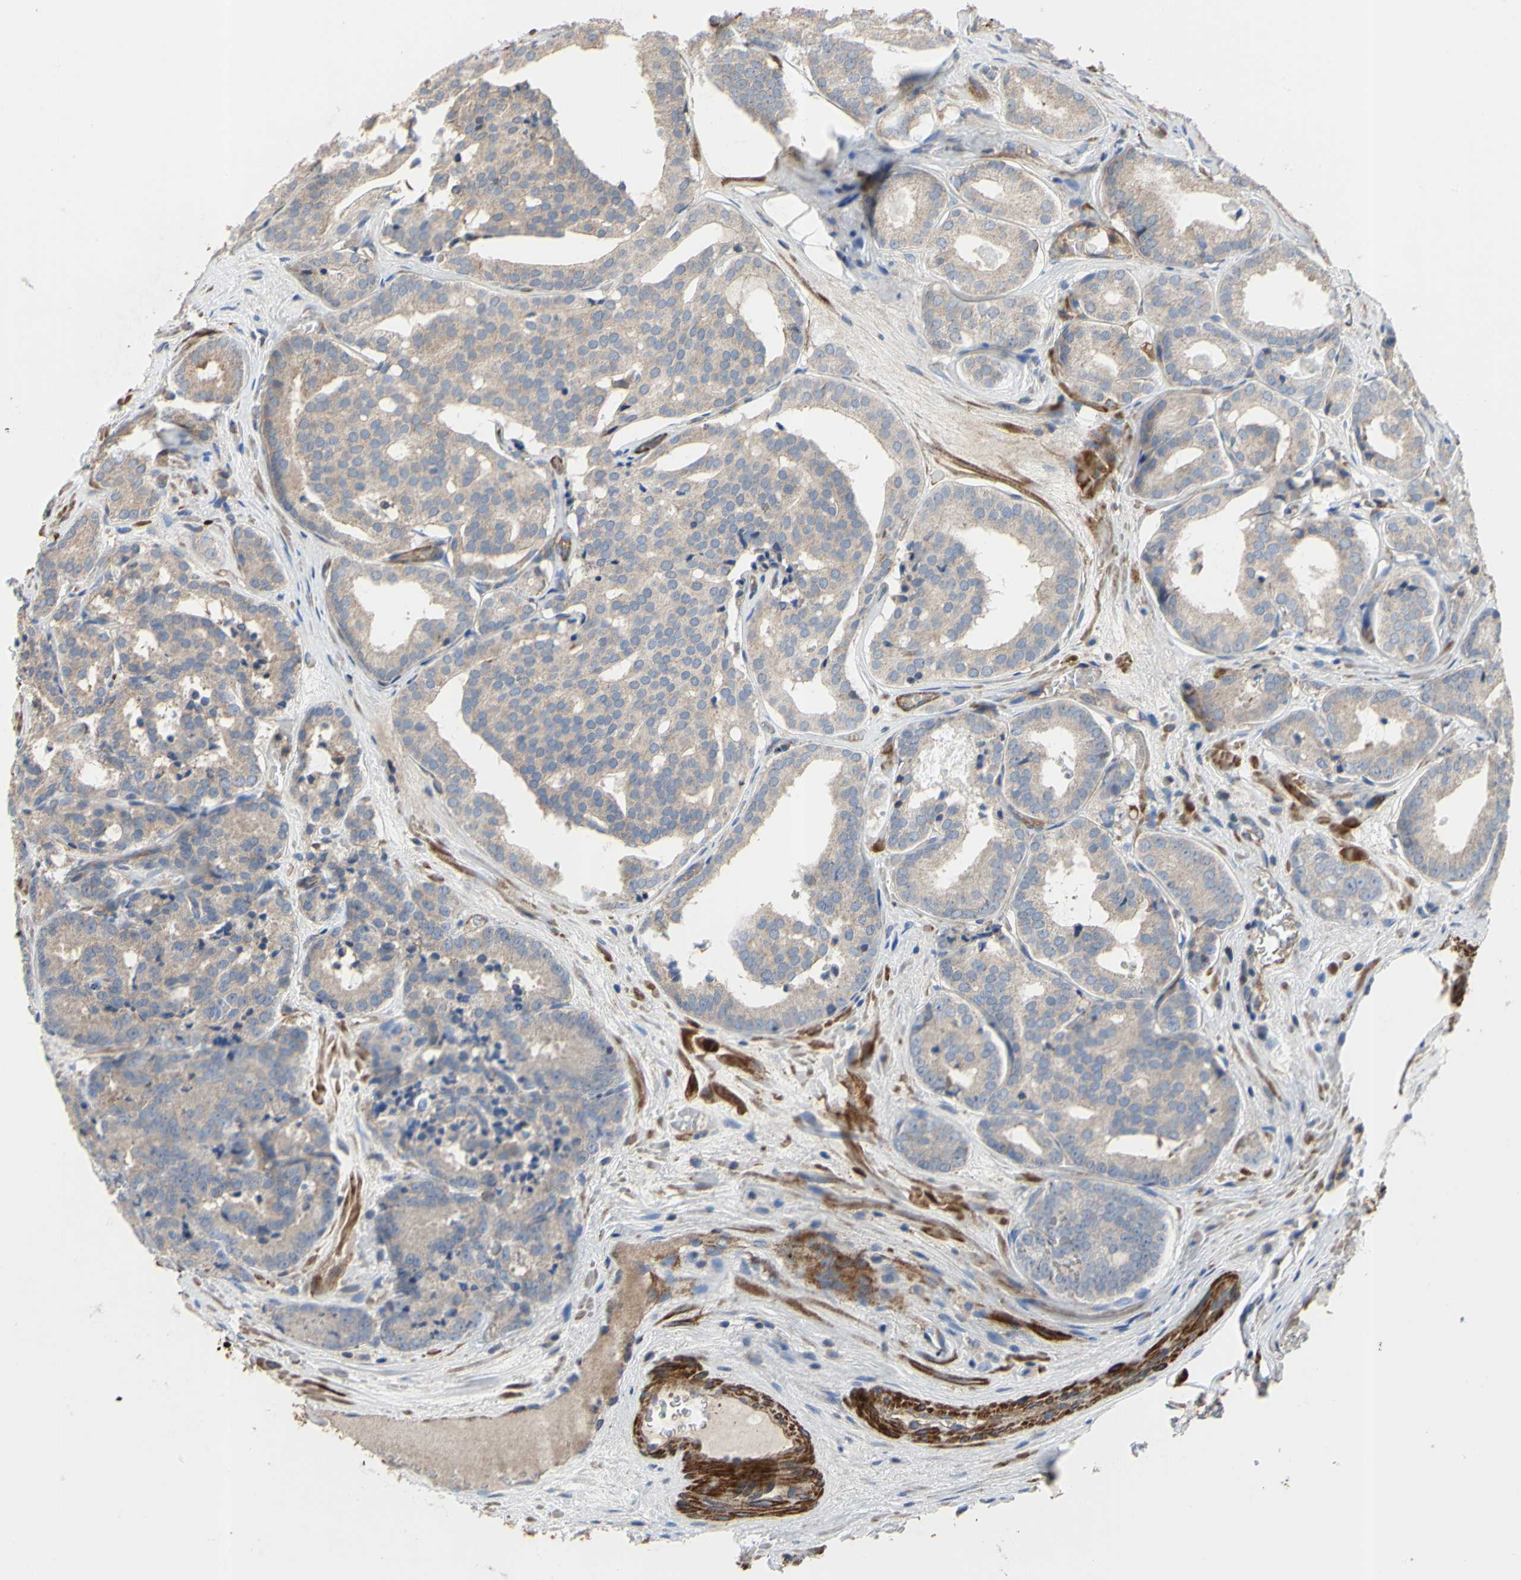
{"staining": {"intensity": "weak", "quantity": ">75%", "location": "cytoplasmic/membranous"}, "tissue": "prostate cancer", "cell_type": "Tumor cells", "image_type": "cancer", "snomed": [{"axis": "morphology", "description": "Adenocarcinoma, High grade"}, {"axis": "topography", "description": "Prostate"}], "caption": "Tumor cells exhibit low levels of weak cytoplasmic/membranous positivity in approximately >75% of cells in human prostate high-grade adenocarcinoma.", "gene": "BECN1", "patient": {"sex": "male", "age": 64}}